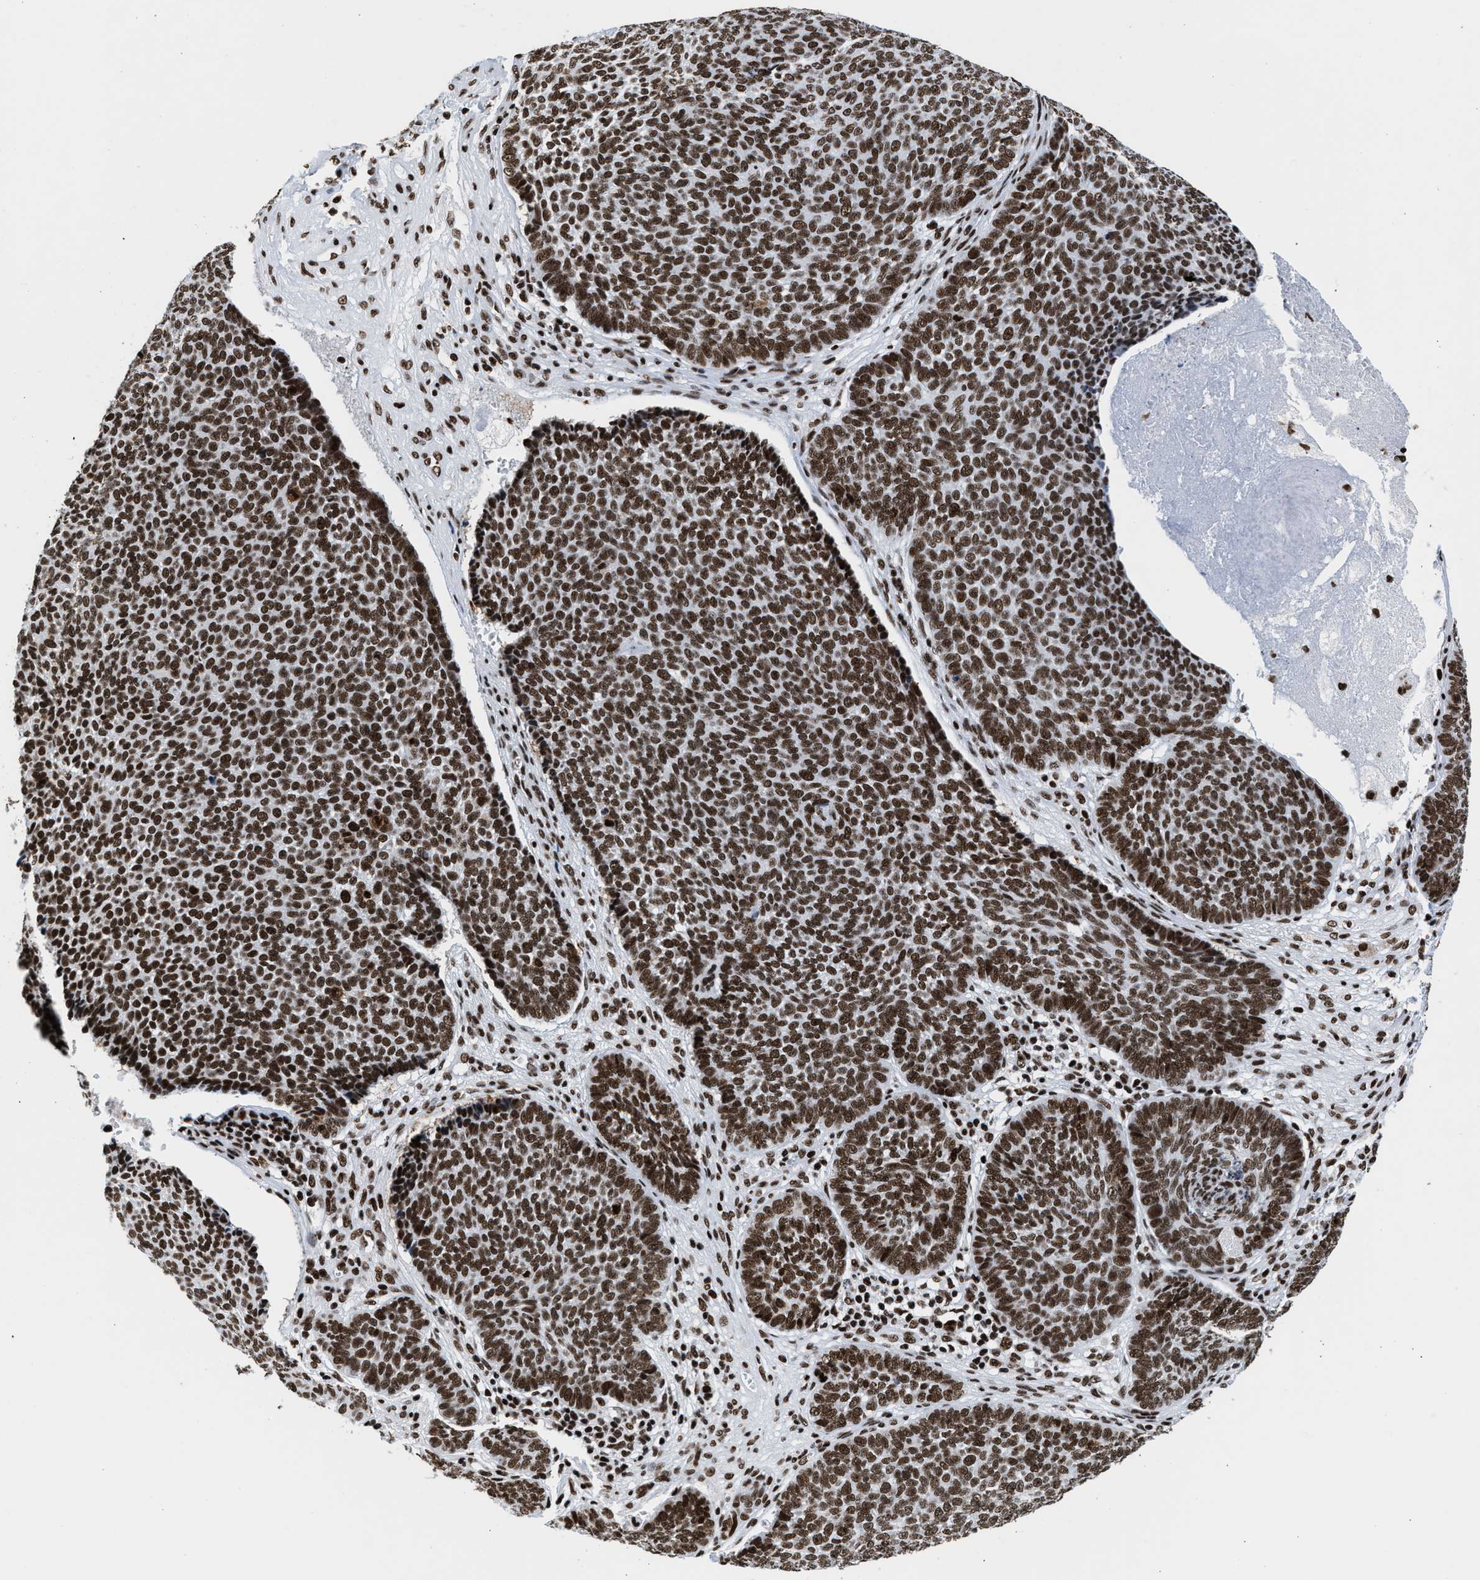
{"staining": {"intensity": "strong", "quantity": ">75%", "location": "nuclear"}, "tissue": "skin cancer", "cell_type": "Tumor cells", "image_type": "cancer", "snomed": [{"axis": "morphology", "description": "Basal cell carcinoma"}, {"axis": "topography", "description": "Skin"}], "caption": "The photomicrograph reveals immunohistochemical staining of skin cancer. There is strong nuclear expression is seen in approximately >75% of tumor cells. The staining is performed using DAB (3,3'-diaminobenzidine) brown chromogen to label protein expression. The nuclei are counter-stained blue using hematoxylin.", "gene": "RAD21", "patient": {"sex": "male", "age": 84}}